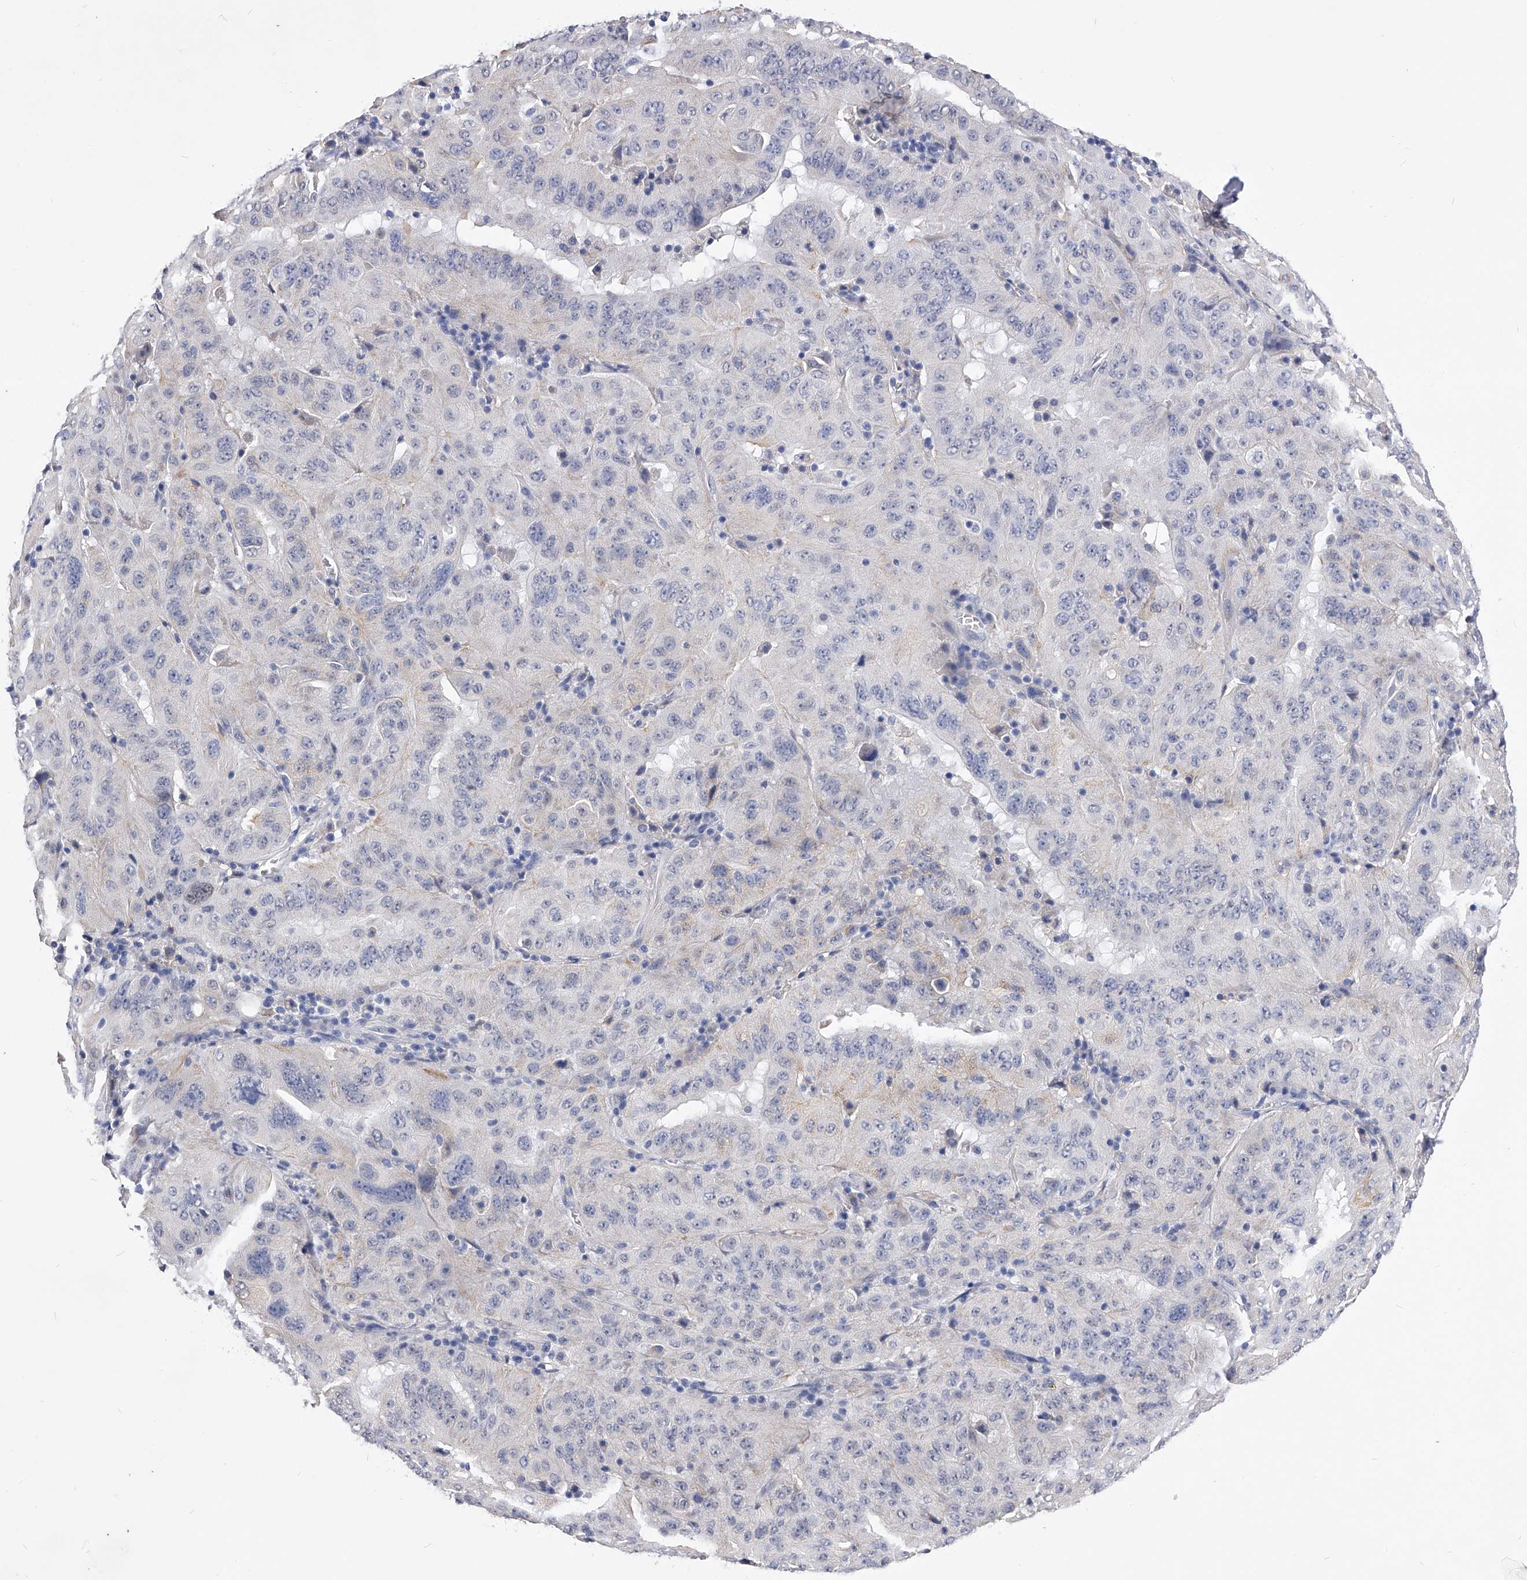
{"staining": {"intensity": "negative", "quantity": "none", "location": "none"}, "tissue": "pancreatic cancer", "cell_type": "Tumor cells", "image_type": "cancer", "snomed": [{"axis": "morphology", "description": "Adenocarcinoma, NOS"}, {"axis": "topography", "description": "Pancreas"}], "caption": "Pancreatic cancer (adenocarcinoma) was stained to show a protein in brown. There is no significant positivity in tumor cells. The staining is performed using DAB (3,3'-diaminobenzidine) brown chromogen with nuclei counter-stained in using hematoxylin.", "gene": "ZNF529", "patient": {"sex": "male", "age": 63}}